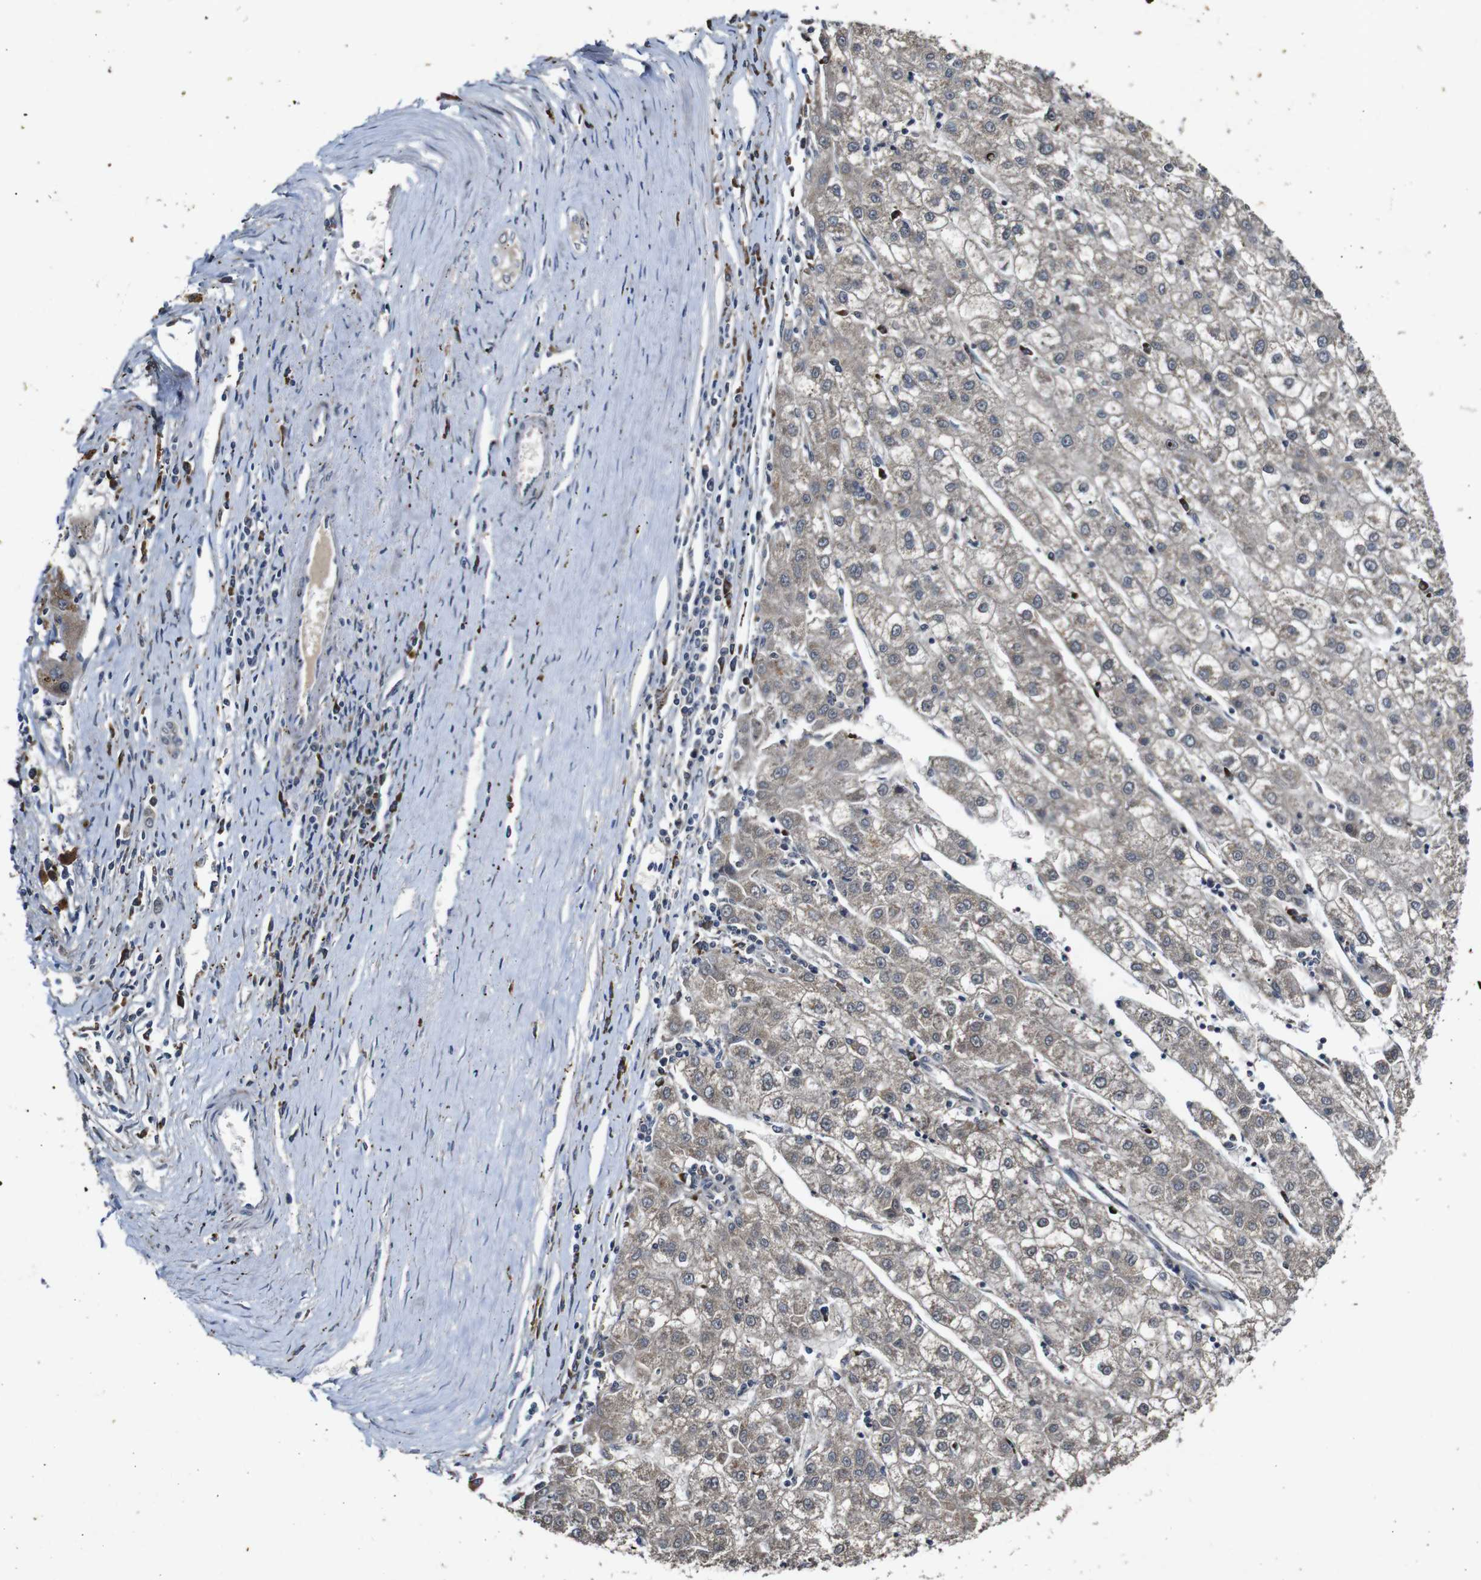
{"staining": {"intensity": "weak", "quantity": ">75%", "location": "cytoplasmic/membranous"}, "tissue": "liver cancer", "cell_type": "Tumor cells", "image_type": "cancer", "snomed": [{"axis": "morphology", "description": "Carcinoma, Hepatocellular, NOS"}, {"axis": "topography", "description": "Liver"}], "caption": "About >75% of tumor cells in human liver cancer (hepatocellular carcinoma) reveal weak cytoplasmic/membranous protein positivity as visualized by brown immunohistochemical staining.", "gene": "MAGI2", "patient": {"sex": "male", "age": 72}}